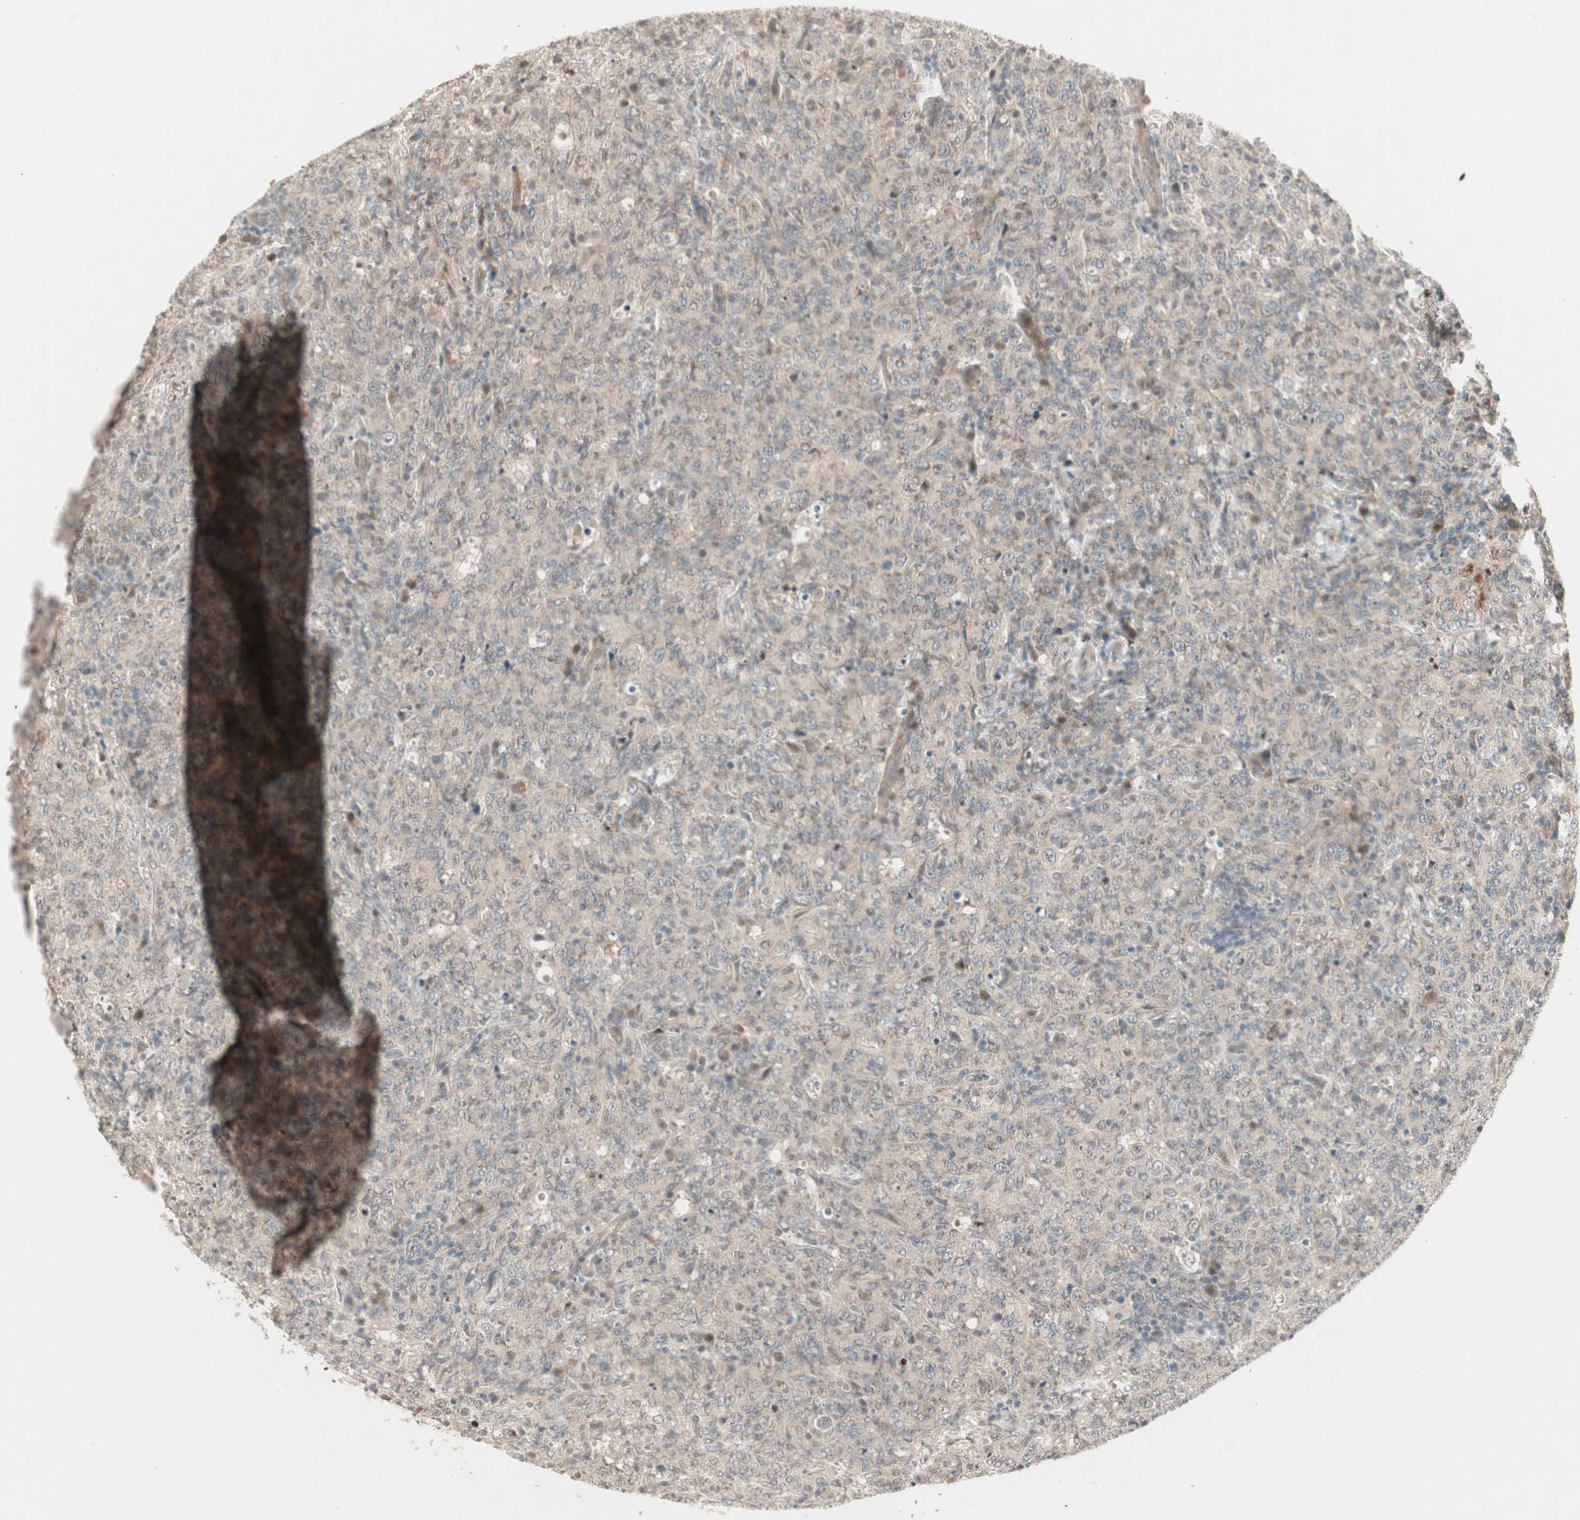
{"staining": {"intensity": "weak", "quantity": "<25%", "location": "cytoplasmic/membranous"}, "tissue": "lymphoma", "cell_type": "Tumor cells", "image_type": "cancer", "snomed": [{"axis": "morphology", "description": "Malignant lymphoma, non-Hodgkin's type, High grade"}, {"axis": "topography", "description": "Tonsil"}], "caption": "An IHC photomicrograph of high-grade malignant lymphoma, non-Hodgkin's type is shown. There is no staining in tumor cells of high-grade malignant lymphoma, non-Hodgkin's type.", "gene": "ACSL5", "patient": {"sex": "female", "age": 36}}